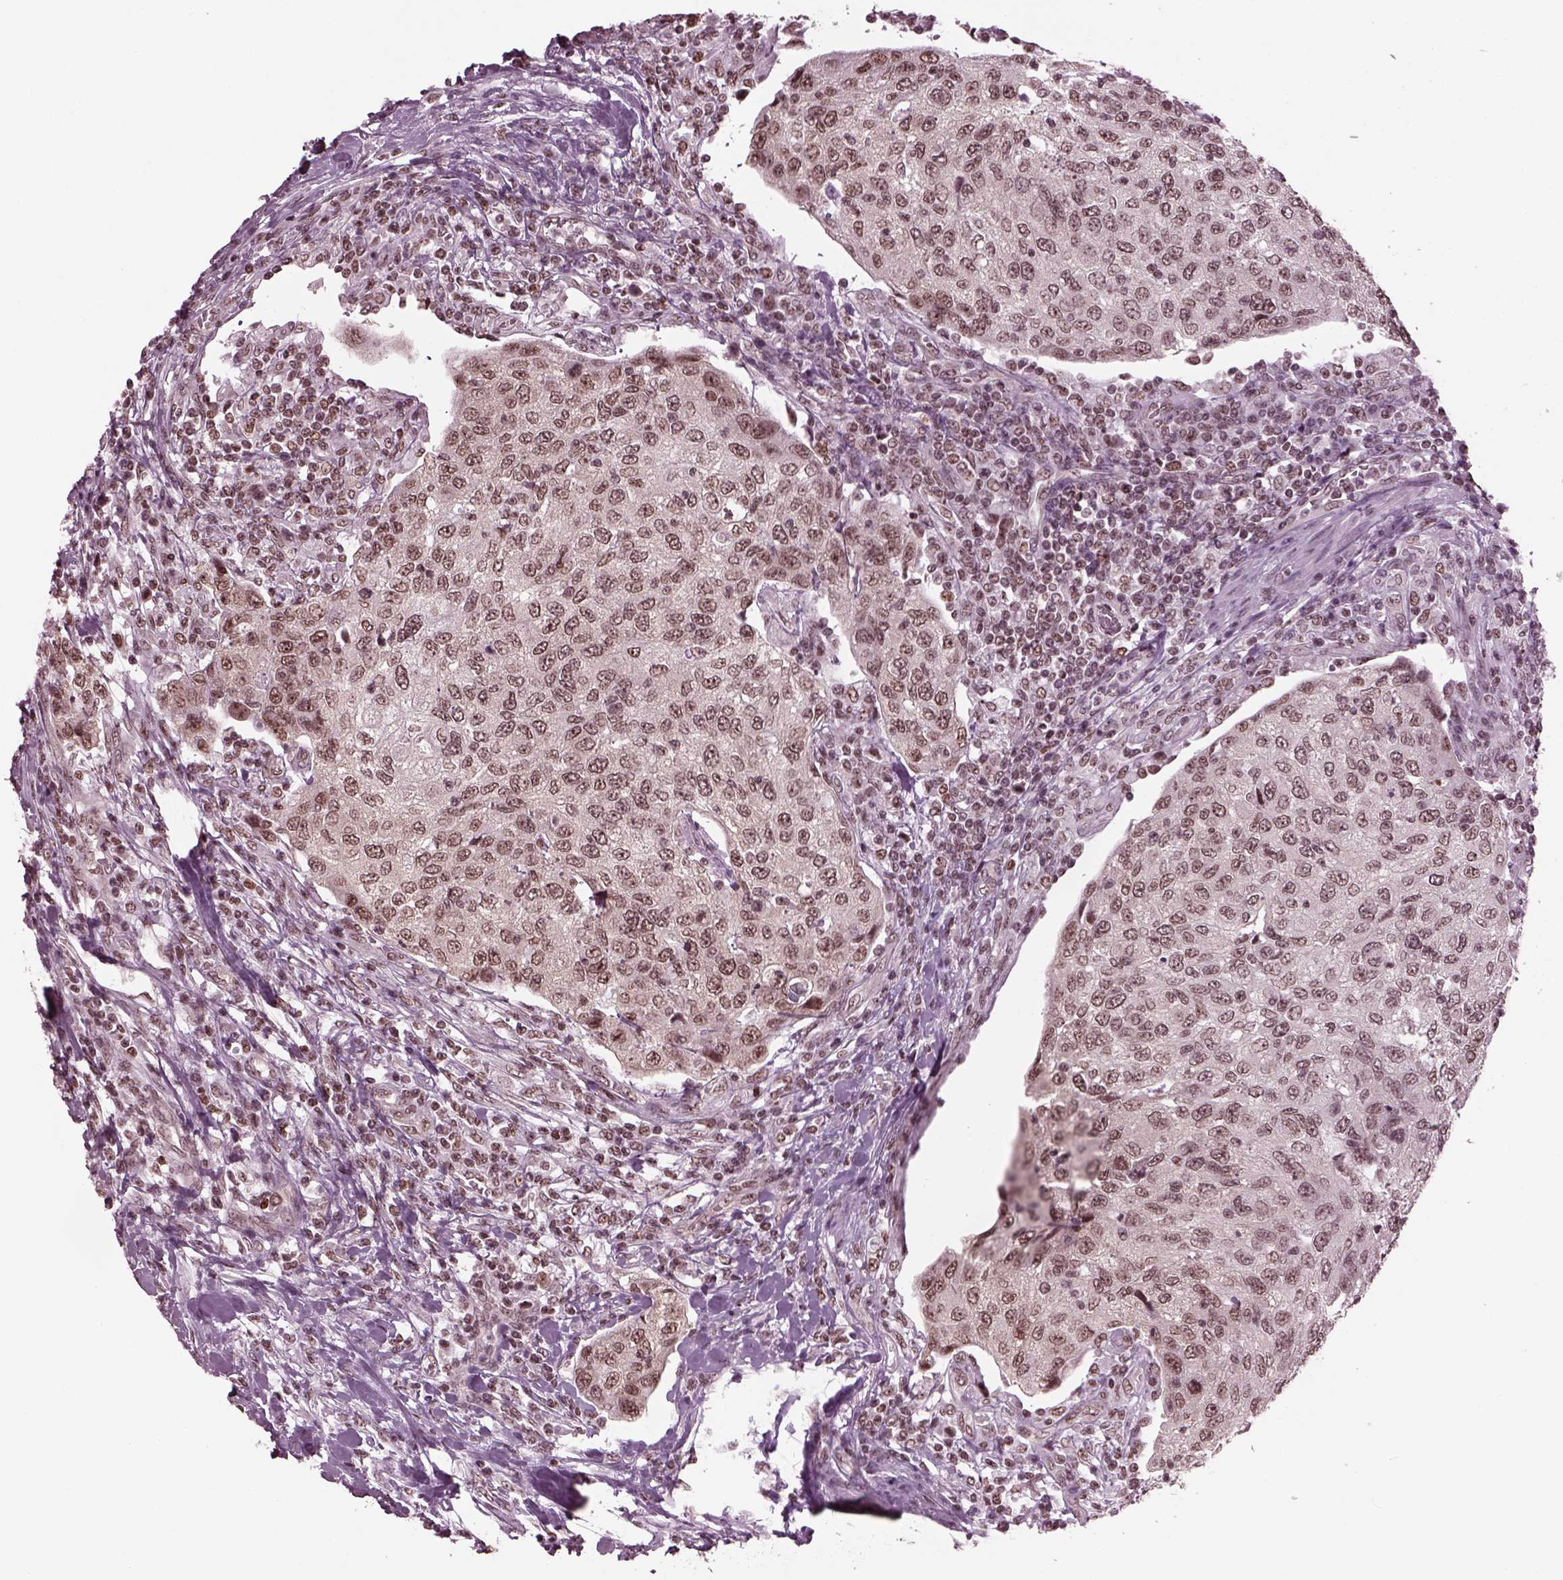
{"staining": {"intensity": "weak", "quantity": ">75%", "location": "nuclear"}, "tissue": "urothelial cancer", "cell_type": "Tumor cells", "image_type": "cancer", "snomed": [{"axis": "morphology", "description": "Urothelial carcinoma, High grade"}, {"axis": "topography", "description": "Urinary bladder"}], "caption": "A low amount of weak nuclear staining is appreciated in about >75% of tumor cells in high-grade urothelial carcinoma tissue.", "gene": "RUVBL2", "patient": {"sex": "female", "age": 78}}